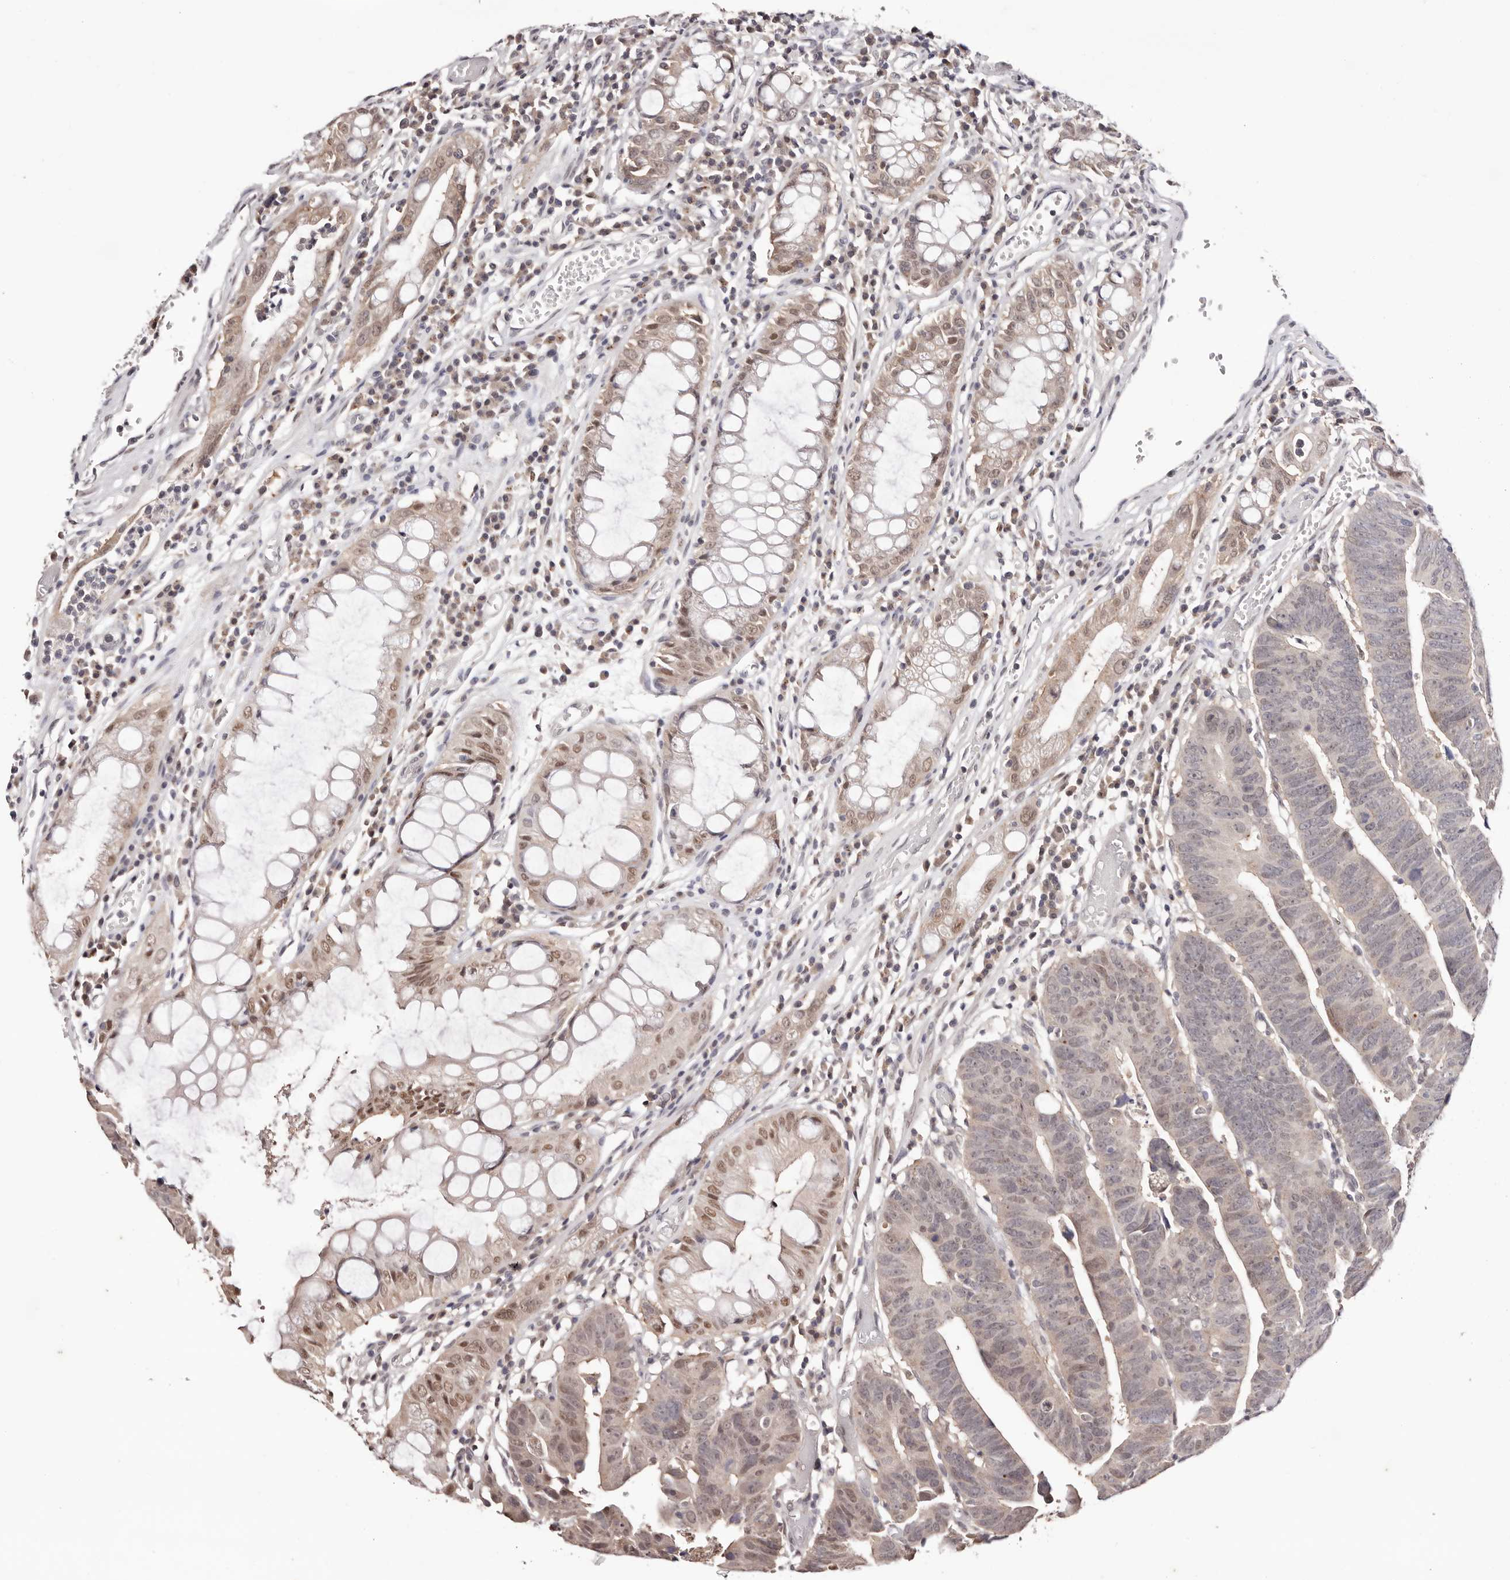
{"staining": {"intensity": "weak", "quantity": "25%-75%", "location": "cytoplasmic/membranous,nuclear"}, "tissue": "colorectal cancer", "cell_type": "Tumor cells", "image_type": "cancer", "snomed": [{"axis": "morphology", "description": "Adenocarcinoma, NOS"}, {"axis": "topography", "description": "Rectum"}], "caption": "Tumor cells display weak cytoplasmic/membranous and nuclear staining in approximately 25%-75% of cells in adenocarcinoma (colorectal).", "gene": "TYW3", "patient": {"sex": "female", "age": 65}}